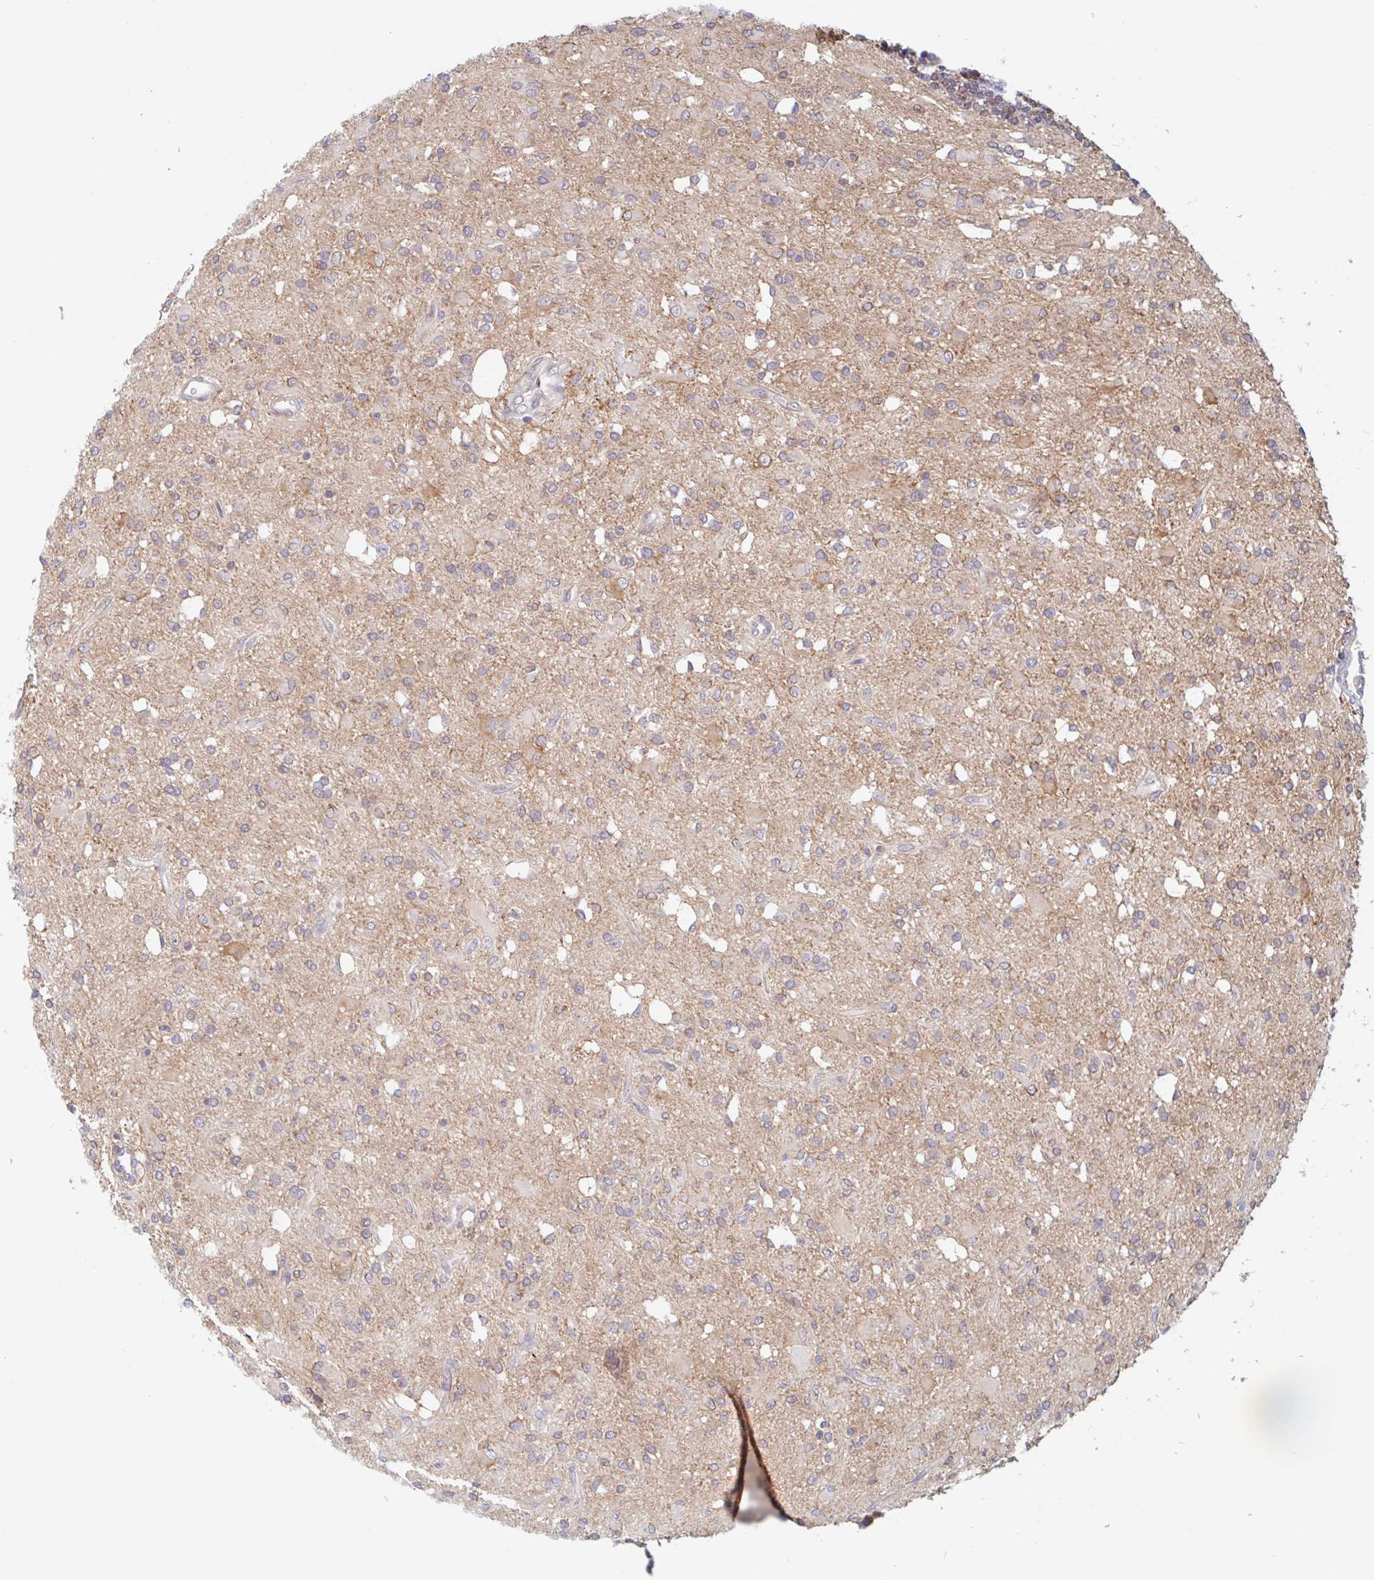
{"staining": {"intensity": "weak", "quantity": "<25%", "location": "cytoplasmic/membranous"}, "tissue": "glioma", "cell_type": "Tumor cells", "image_type": "cancer", "snomed": [{"axis": "morphology", "description": "Glioma, malignant, Low grade"}, {"axis": "topography", "description": "Brain"}], "caption": "DAB immunohistochemical staining of human glioma demonstrates no significant positivity in tumor cells.", "gene": "SURF1", "patient": {"sex": "female", "age": 33}}